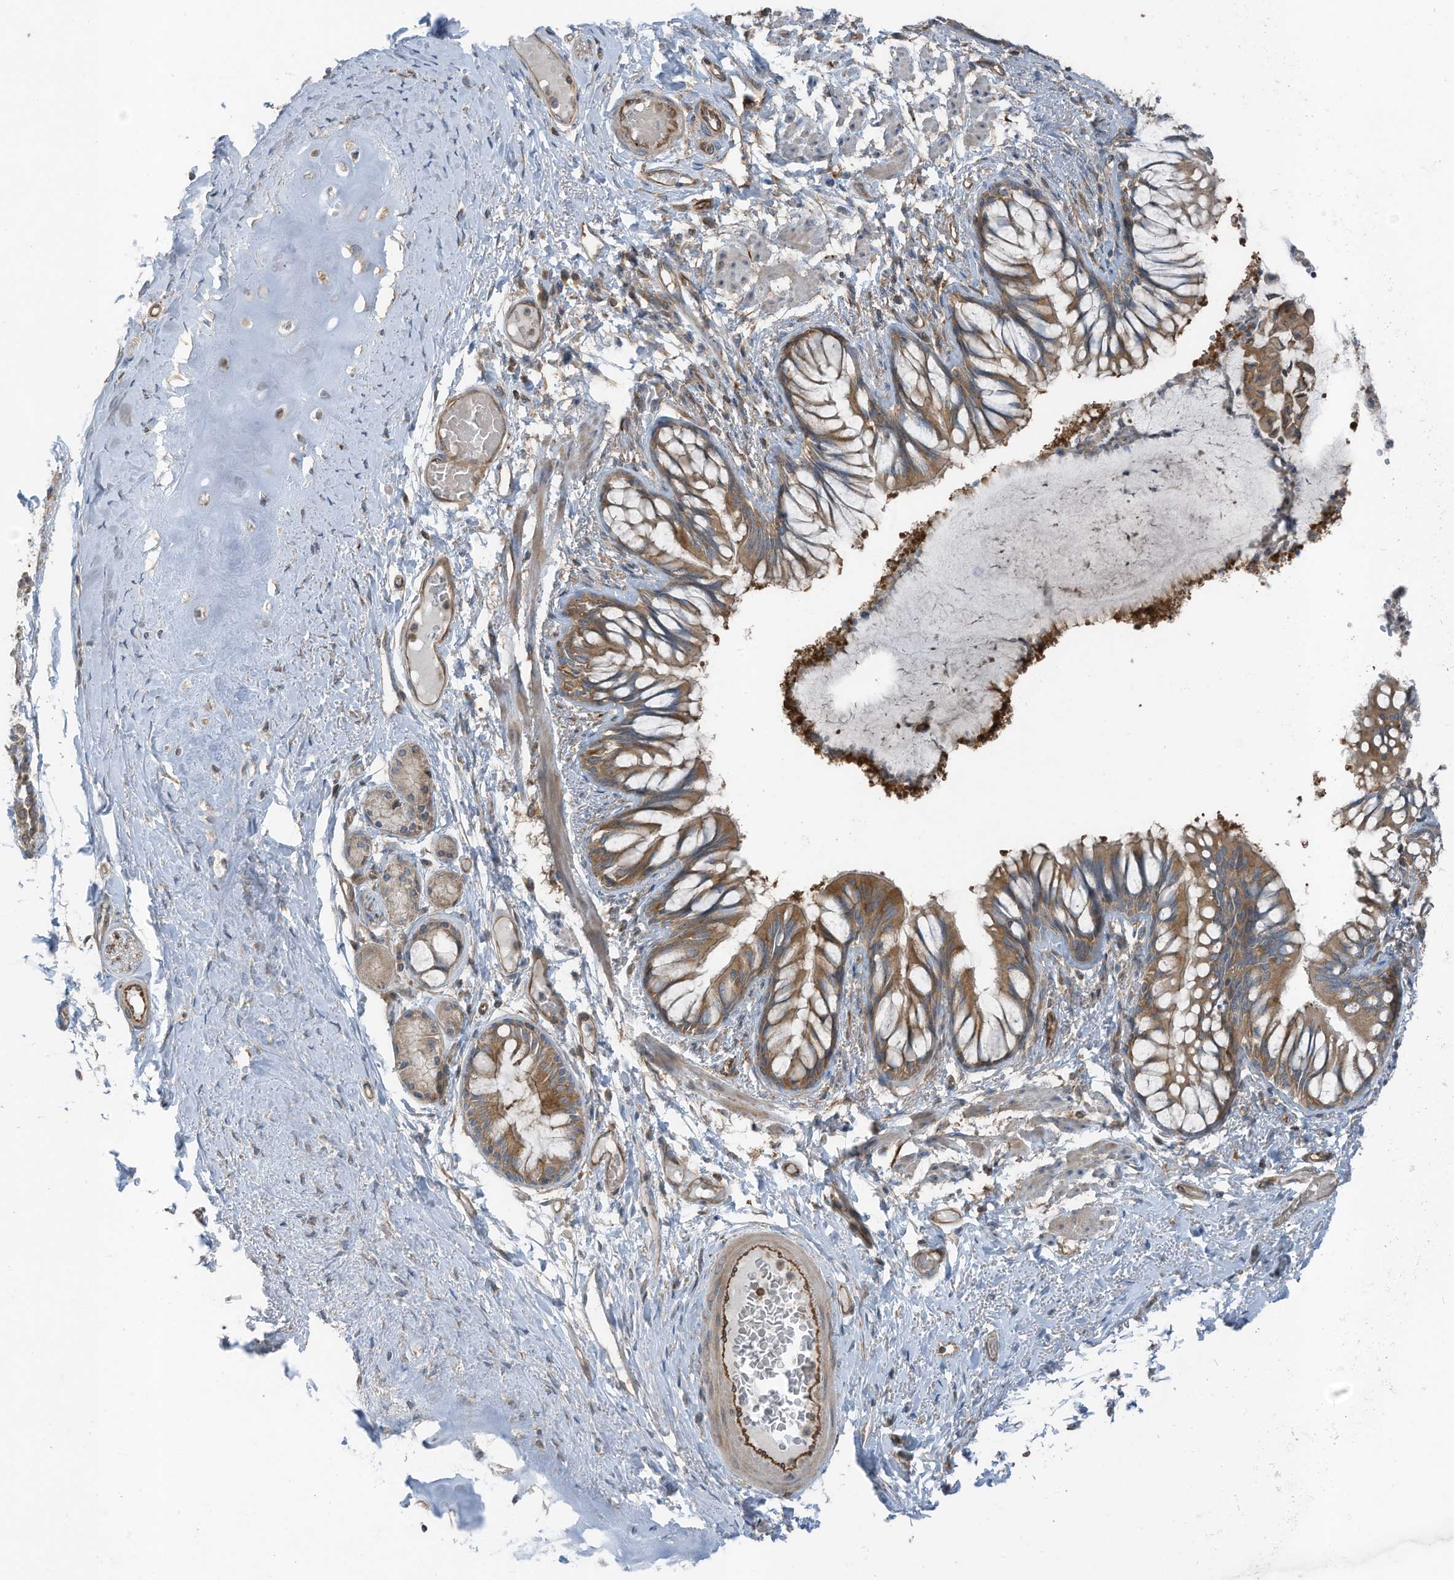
{"staining": {"intensity": "moderate", "quantity": ">75%", "location": "cytoplasmic/membranous"}, "tissue": "bronchus", "cell_type": "Respiratory epithelial cells", "image_type": "normal", "snomed": [{"axis": "morphology", "description": "Normal tissue, NOS"}, {"axis": "topography", "description": "Cartilage tissue"}, {"axis": "topography", "description": "Bronchus"}, {"axis": "topography", "description": "Lung"}], "caption": "High-magnification brightfield microscopy of benign bronchus stained with DAB (3,3'-diaminobenzidine) (brown) and counterstained with hematoxylin (blue). respiratory epithelial cells exhibit moderate cytoplasmic/membranous staining is seen in about>75% of cells.", "gene": "TXNDC9", "patient": {"sex": "female", "age": 49}}